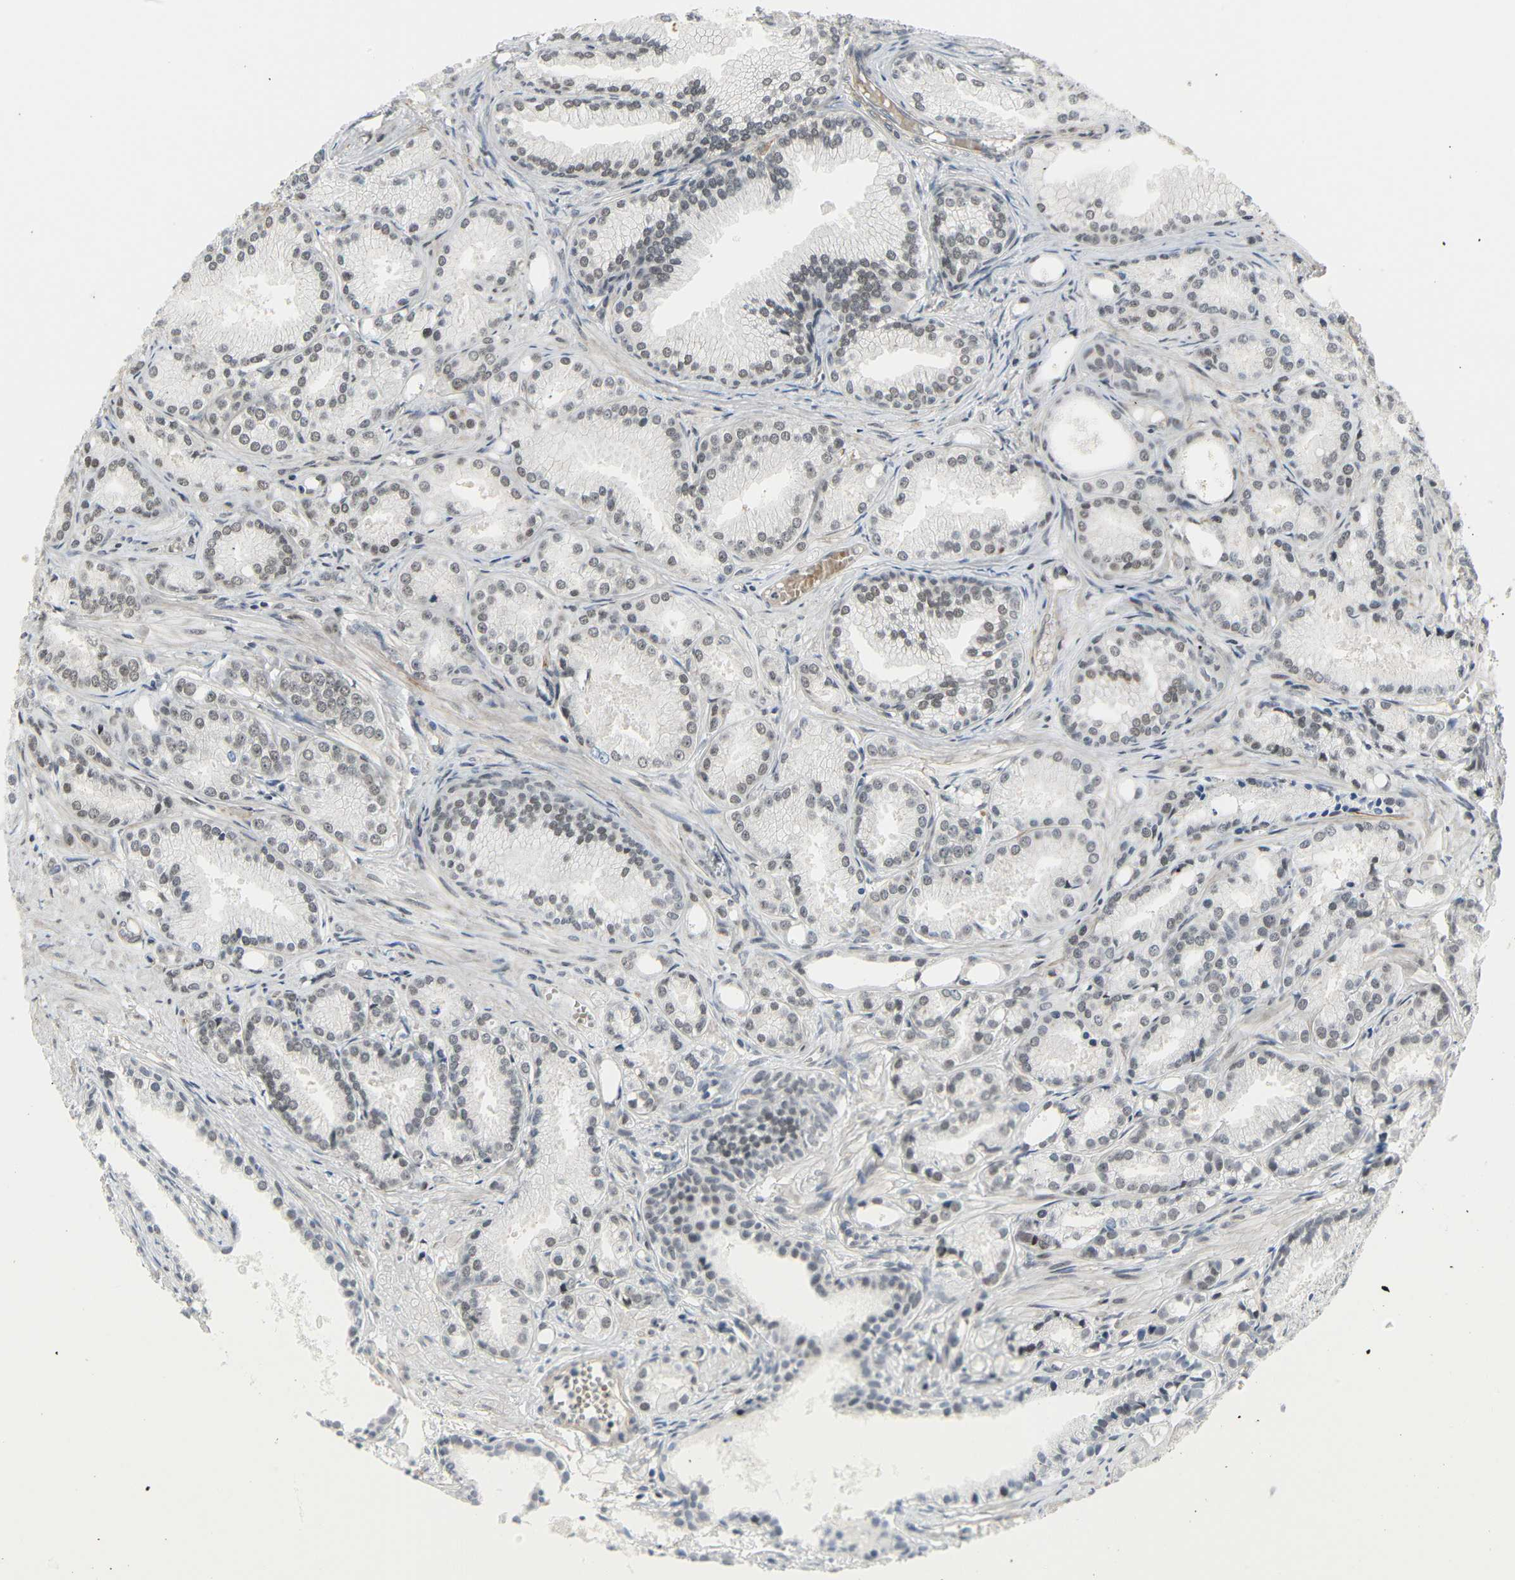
{"staining": {"intensity": "weak", "quantity": ">75%", "location": "nuclear"}, "tissue": "prostate cancer", "cell_type": "Tumor cells", "image_type": "cancer", "snomed": [{"axis": "morphology", "description": "Adenocarcinoma, Low grade"}, {"axis": "topography", "description": "Prostate"}], "caption": "Prostate adenocarcinoma (low-grade) stained with DAB (3,3'-diaminobenzidine) immunohistochemistry (IHC) displays low levels of weak nuclear staining in about >75% of tumor cells.", "gene": "IMPG2", "patient": {"sex": "male", "age": 72}}